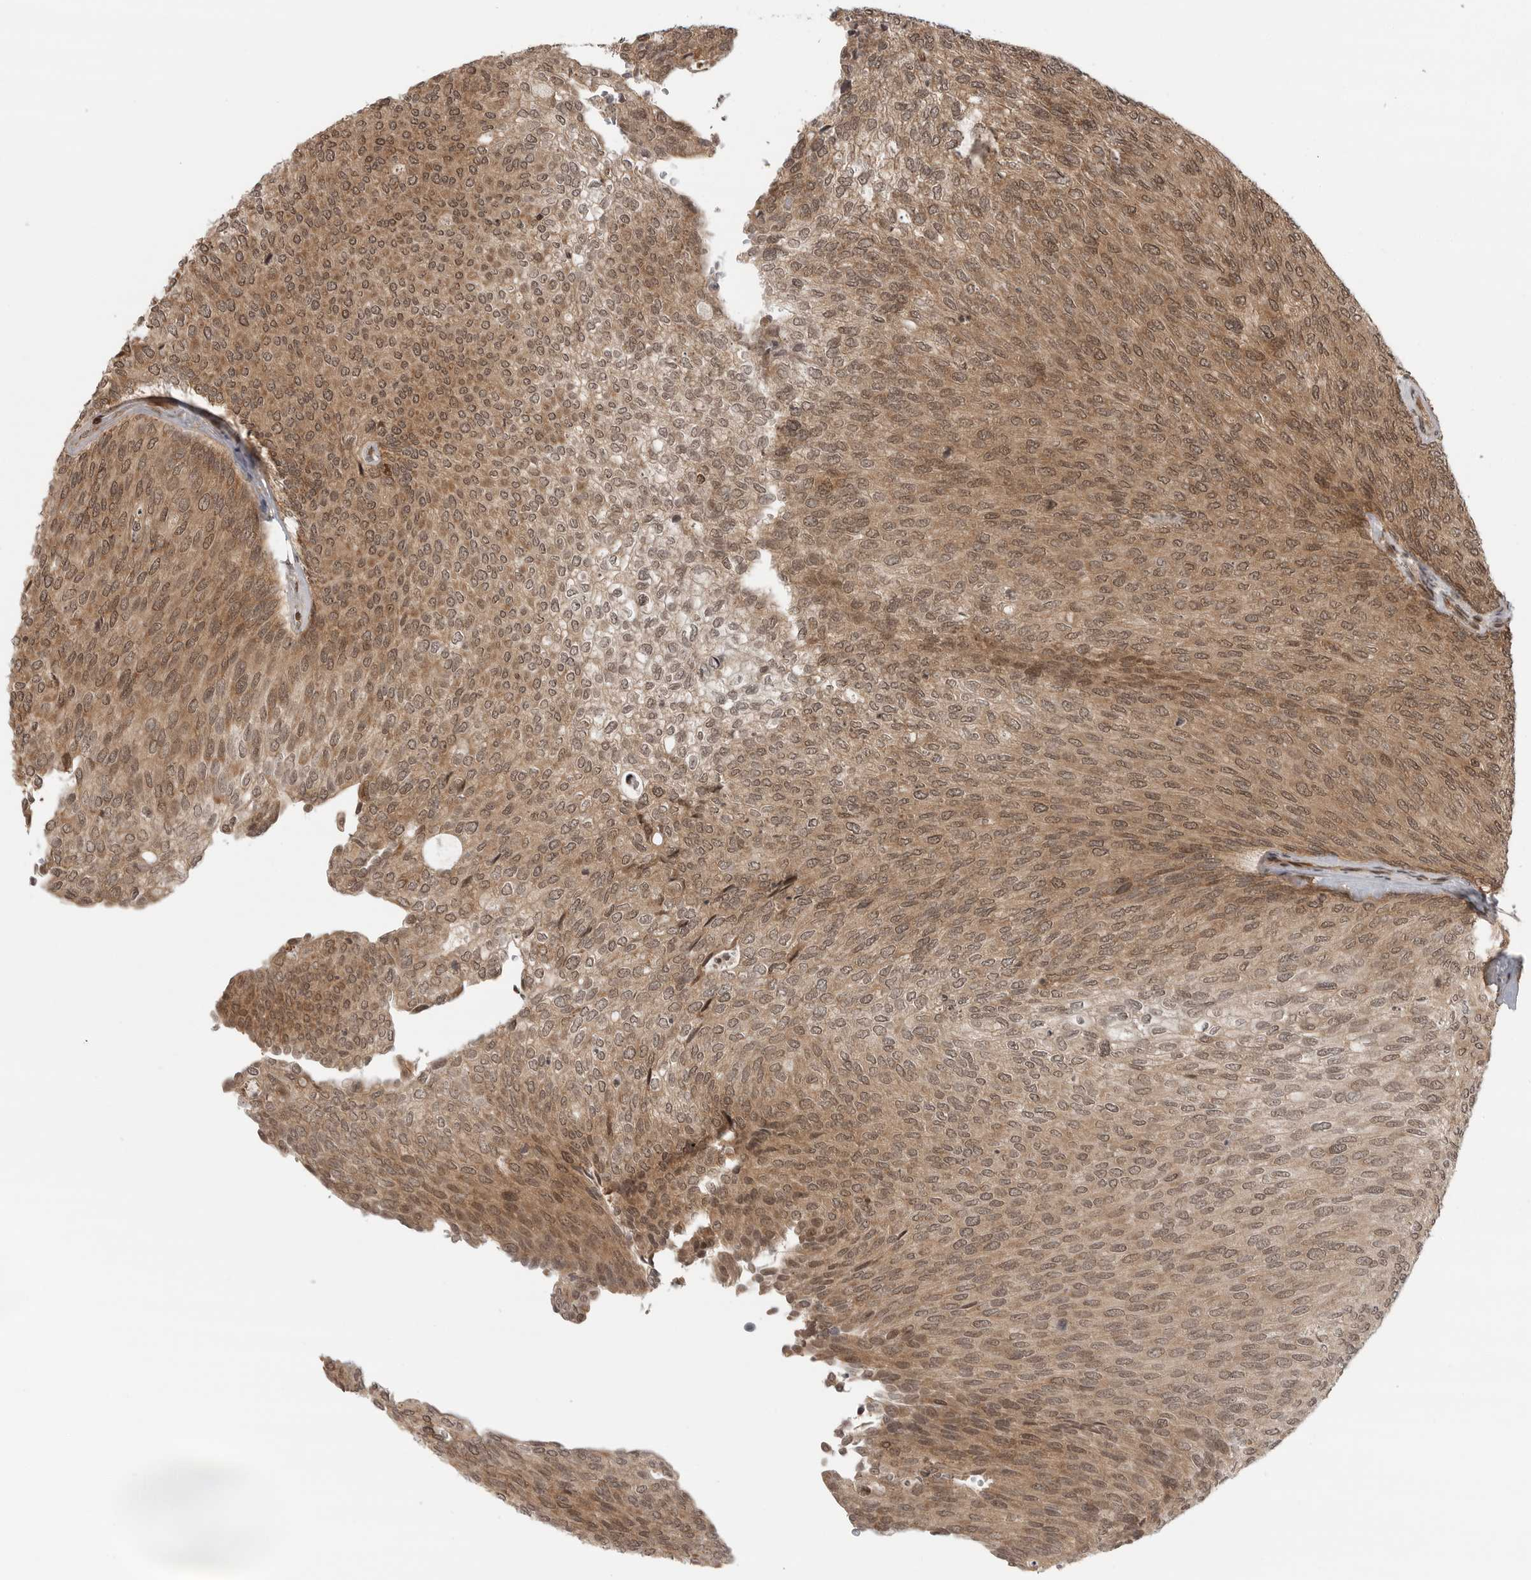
{"staining": {"intensity": "moderate", "quantity": ">75%", "location": "cytoplasmic/membranous,nuclear"}, "tissue": "urothelial cancer", "cell_type": "Tumor cells", "image_type": "cancer", "snomed": [{"axis": "morphology", "description": "Urothelial carcinoma, Low grade"}, {"axis": "topography", "description": "Urinary bladder"}], "caption": "Immunohistochemistry (IHC) photomicrograph of neoplastic tissue: human urothelial cancer stained using immunohistochemistry demonstrates medium levels of moderate protein expression localized specifically in the cytoplasmic/membranous and nuclear of tumor cells, appearing as a cytoplasmic/membranous and nuclear brown color.", "gene": "SZRD1", "patient": {"sex": "female", "age": 79}}